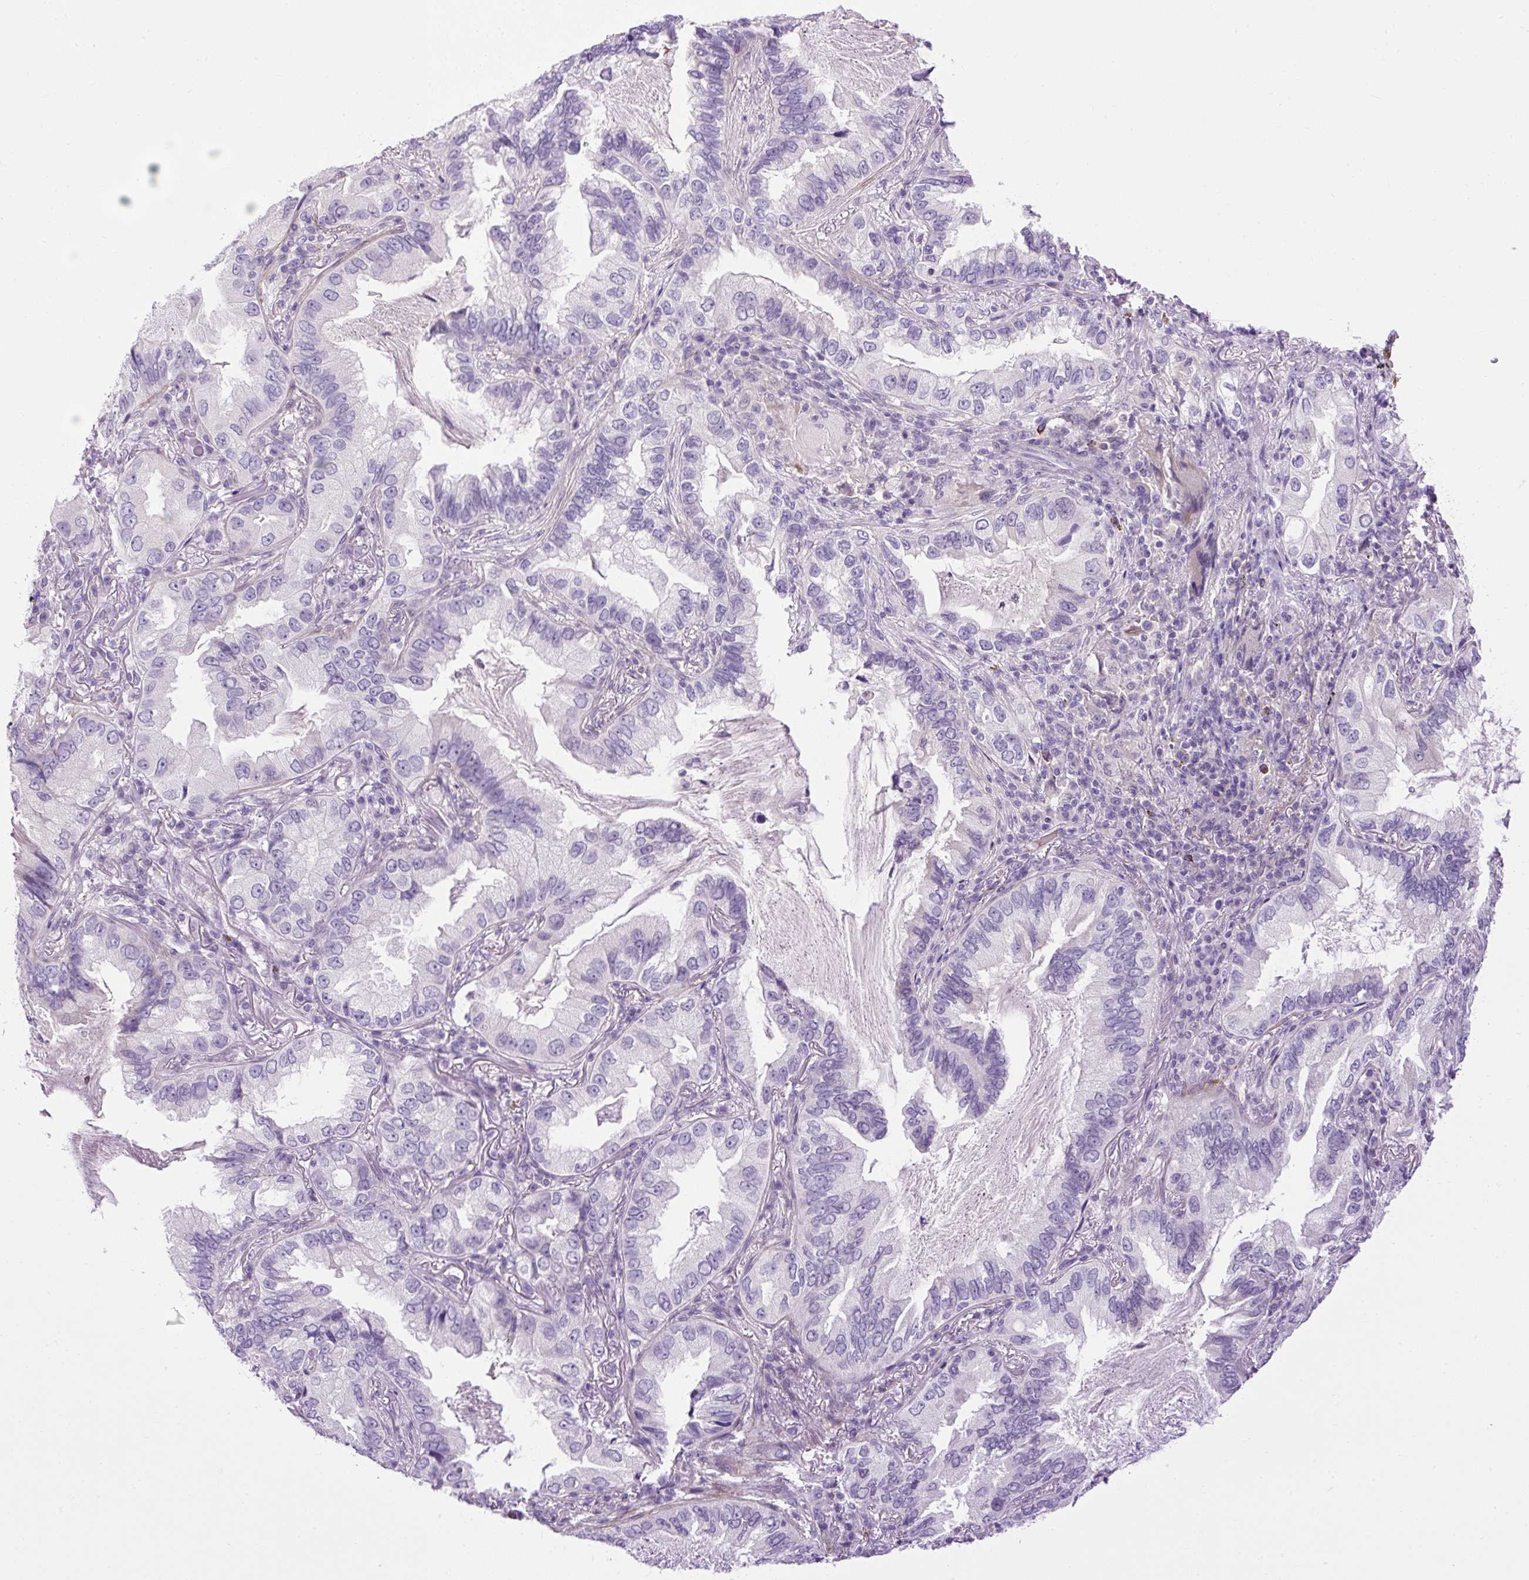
{"staining": {"intensity": "negative", "quantity": "none", "location": "none"}, "tissue": "lung cancer", "cell_type": "Tumor cells", "image_type": "cancer", "snomed": [{"axis": "morphology", "description": "Adenocarcinoma, NOS"}, {"axis": "topography", "description": "Lung"}], "caption": "Tumor cells show no significant expression in lung cancer (adenocarcinoma). (DAB (3,3'-diaminobenzidine) IHC visualized using brightfield microscopy, high magnification).", "gene": "VWA7", "patient": {"sex": "female", "age": 69}}